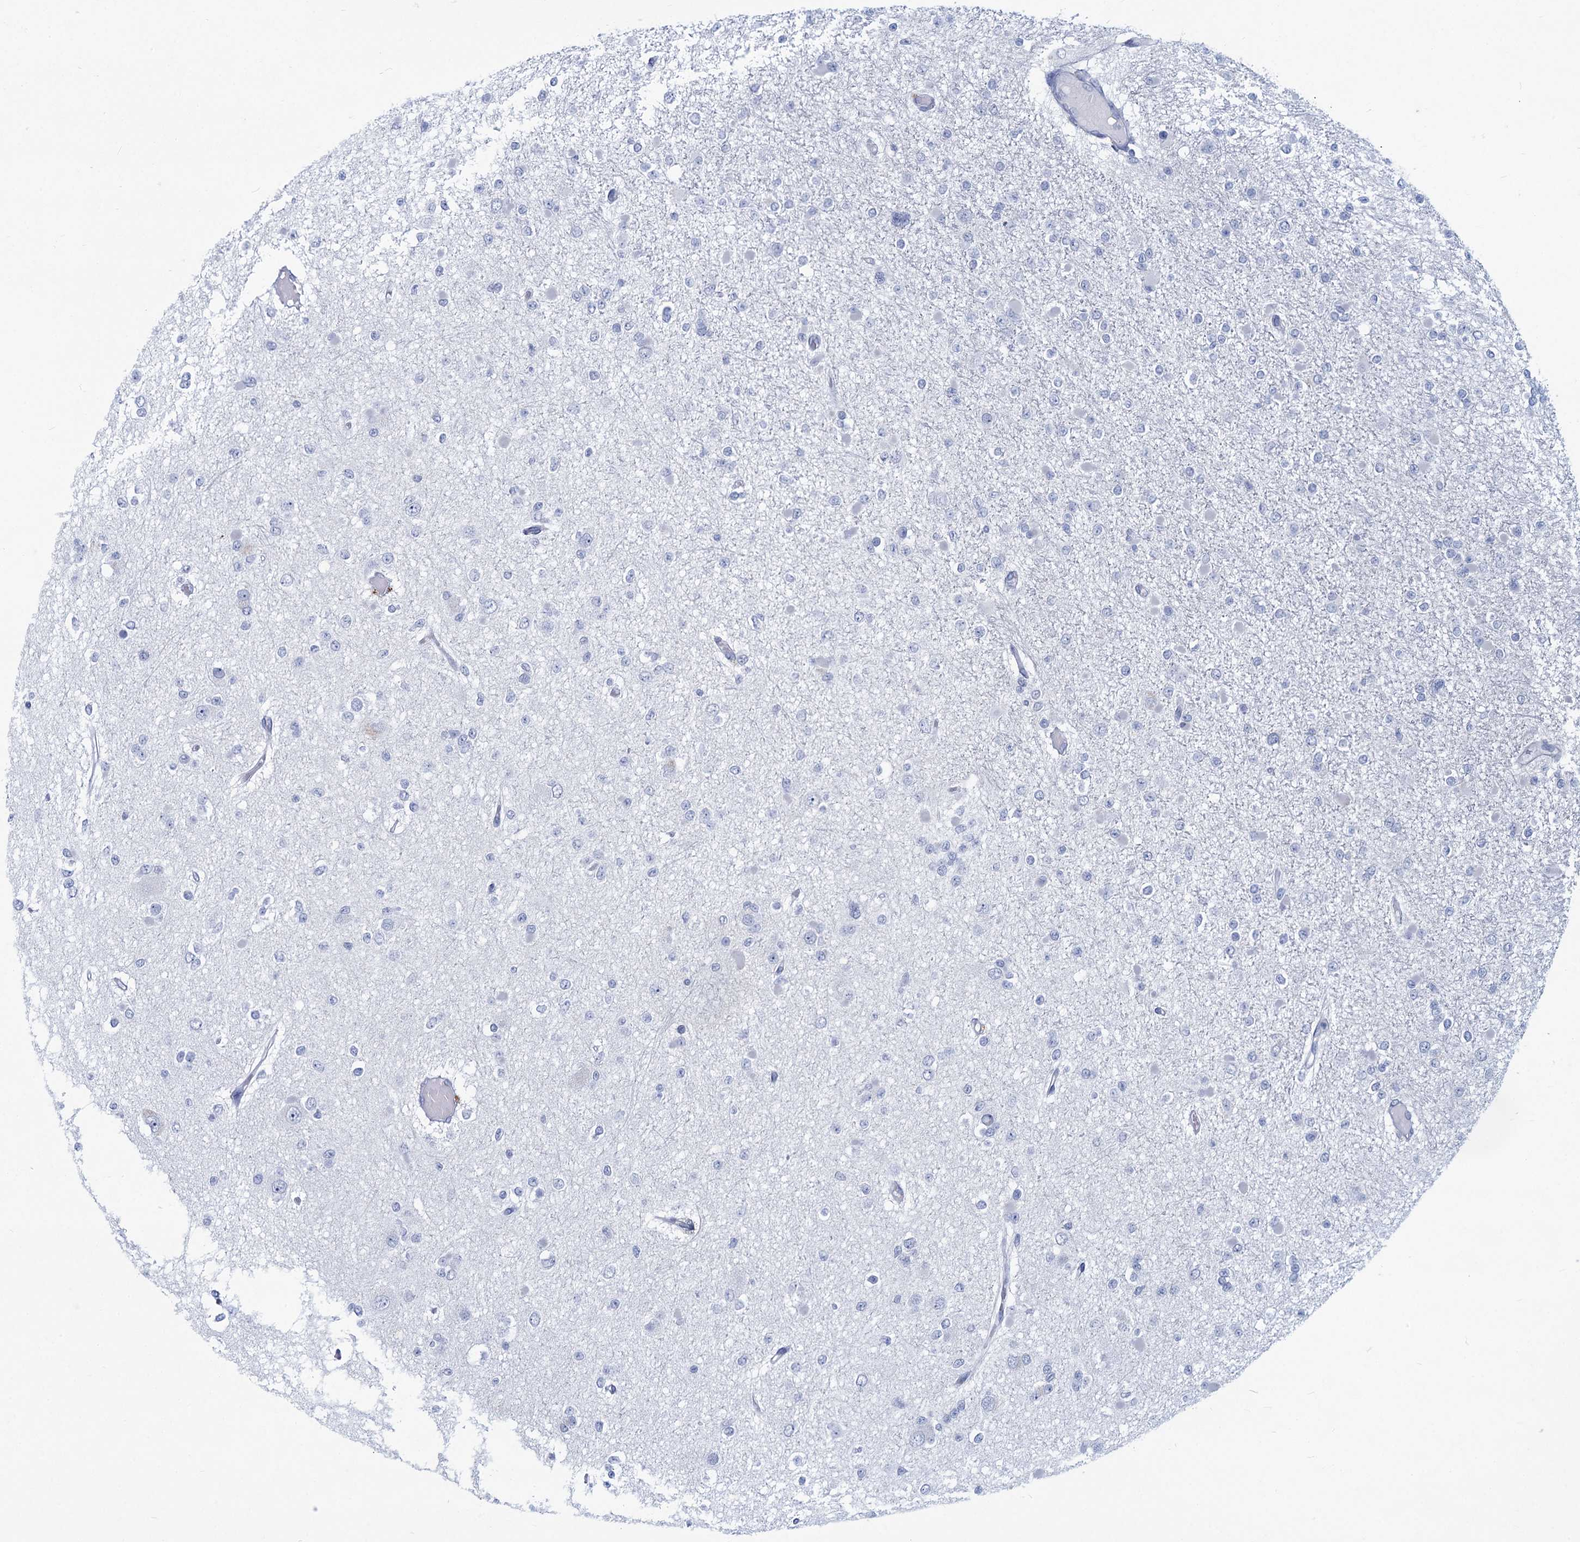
{"staining": {"intensity": "negative", "quantity": "none", "location": "none"}, "tissue": "glioma", "cell_type": "Tumor cells", "image_type": "cancer", "snomed": [{"axis": "morphology", "description": "Glioma, malignant, Low grade"}, {"axis": "topography", "description": "Brain"}], "caption": "An immunohistochemistry (IHC) image of malignant low-grade glioma is shown. There is no staining in tumor cells of malignant low-grade glioma.", "gene": "HES2", "patient": {"sex": "female", "age": 22}}